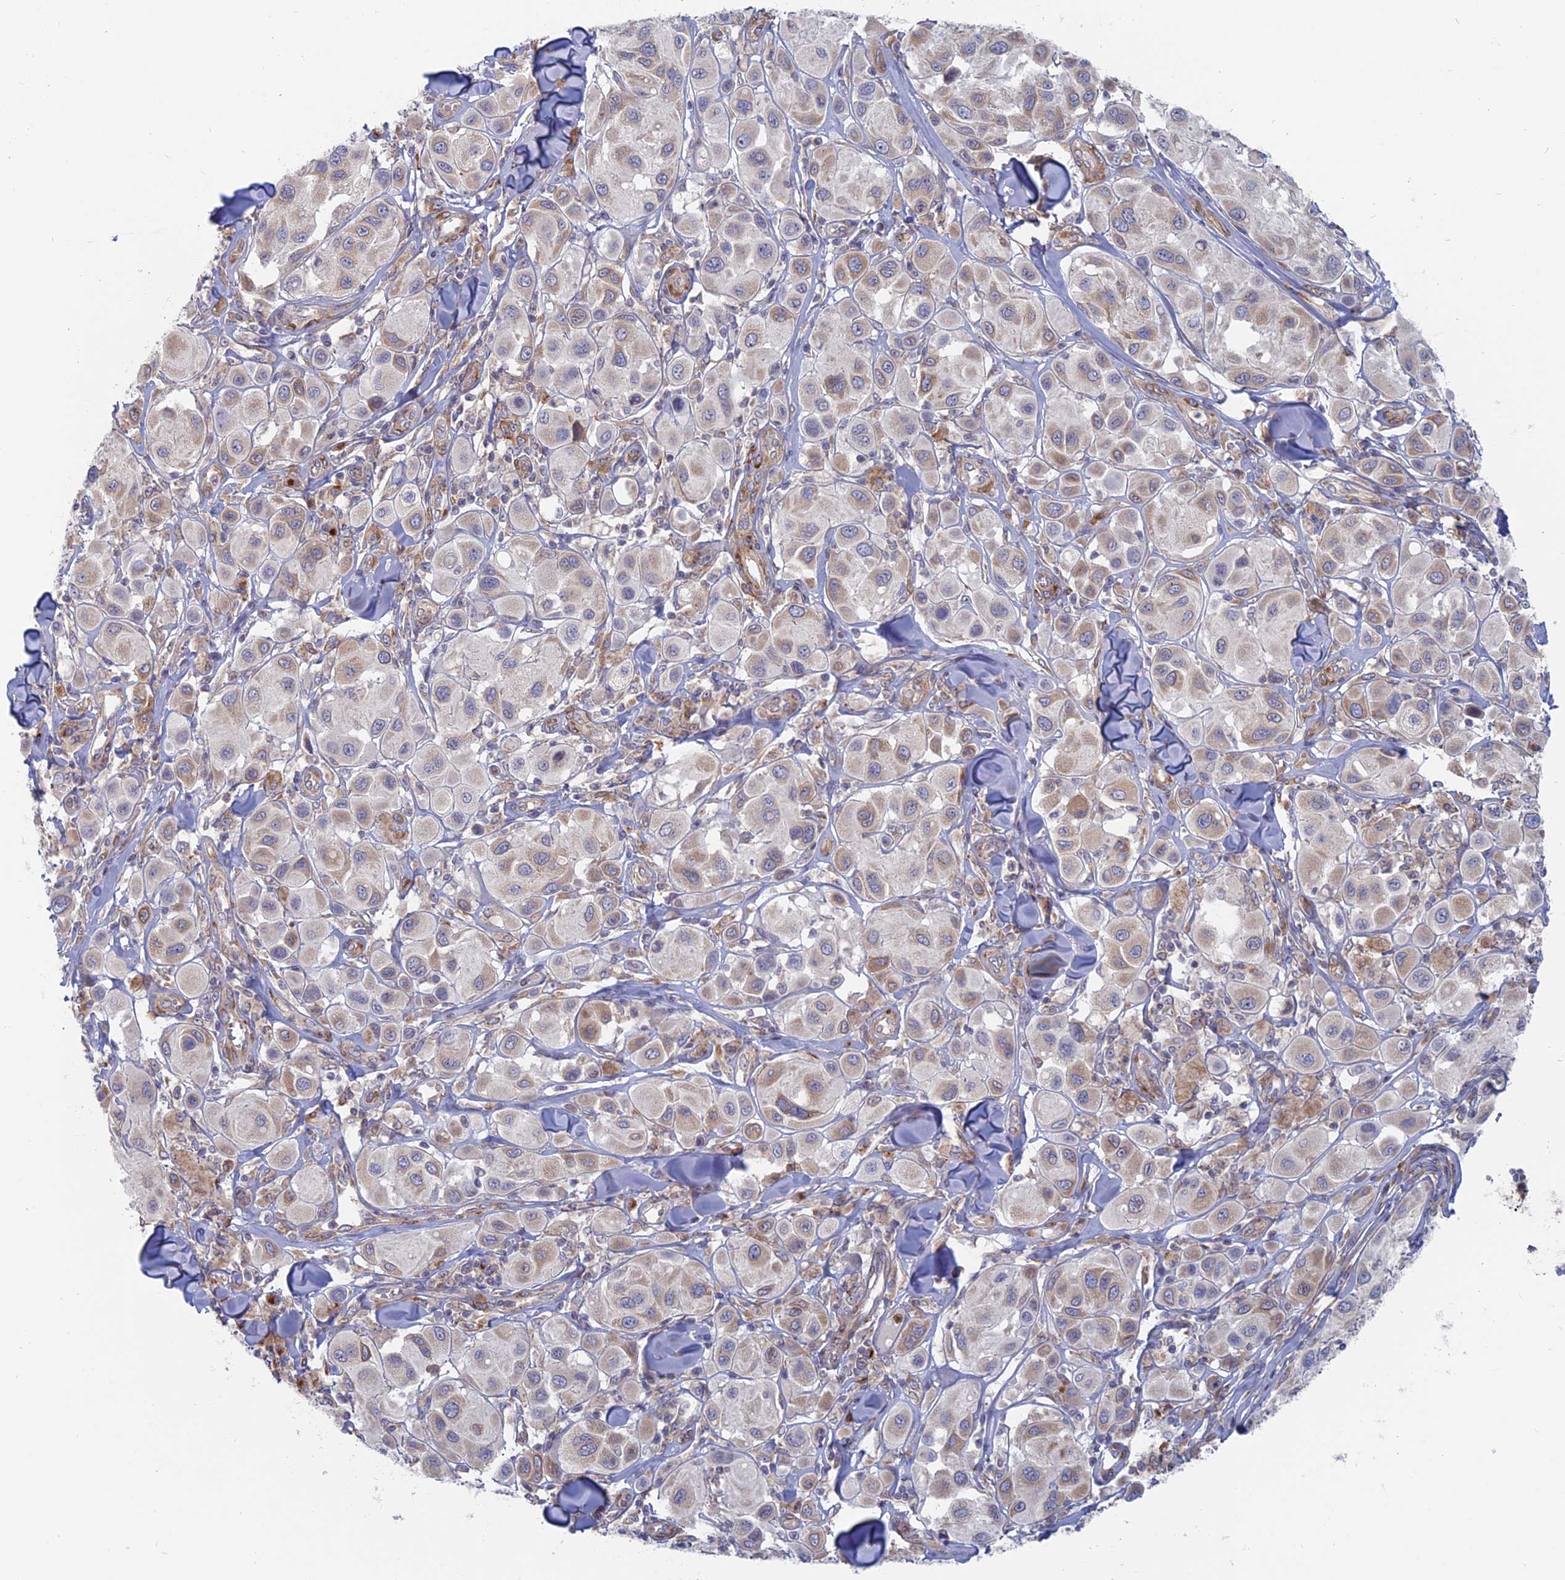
{"staining": {"intensity": "weak", "quantity": "25%-75%", "location": "cytoplasmic/membranous"}, "tissue": "melanoma", "cell_type": "Tumor cells", "image_type": "cancer", "snomed": [{"axis": "morphology", "description": "Malignant melanoma, Metastatic site"}, {"axis": "topography", "description": "Skin"}], "caption": "Brown immunohistochemical staining in melanoma displays weak cytoplasmic/membranous expression in about 25%-75% of tumor cells.", "gene": "TBC1D30", "patient": {"sex": "male", "age": 41}}